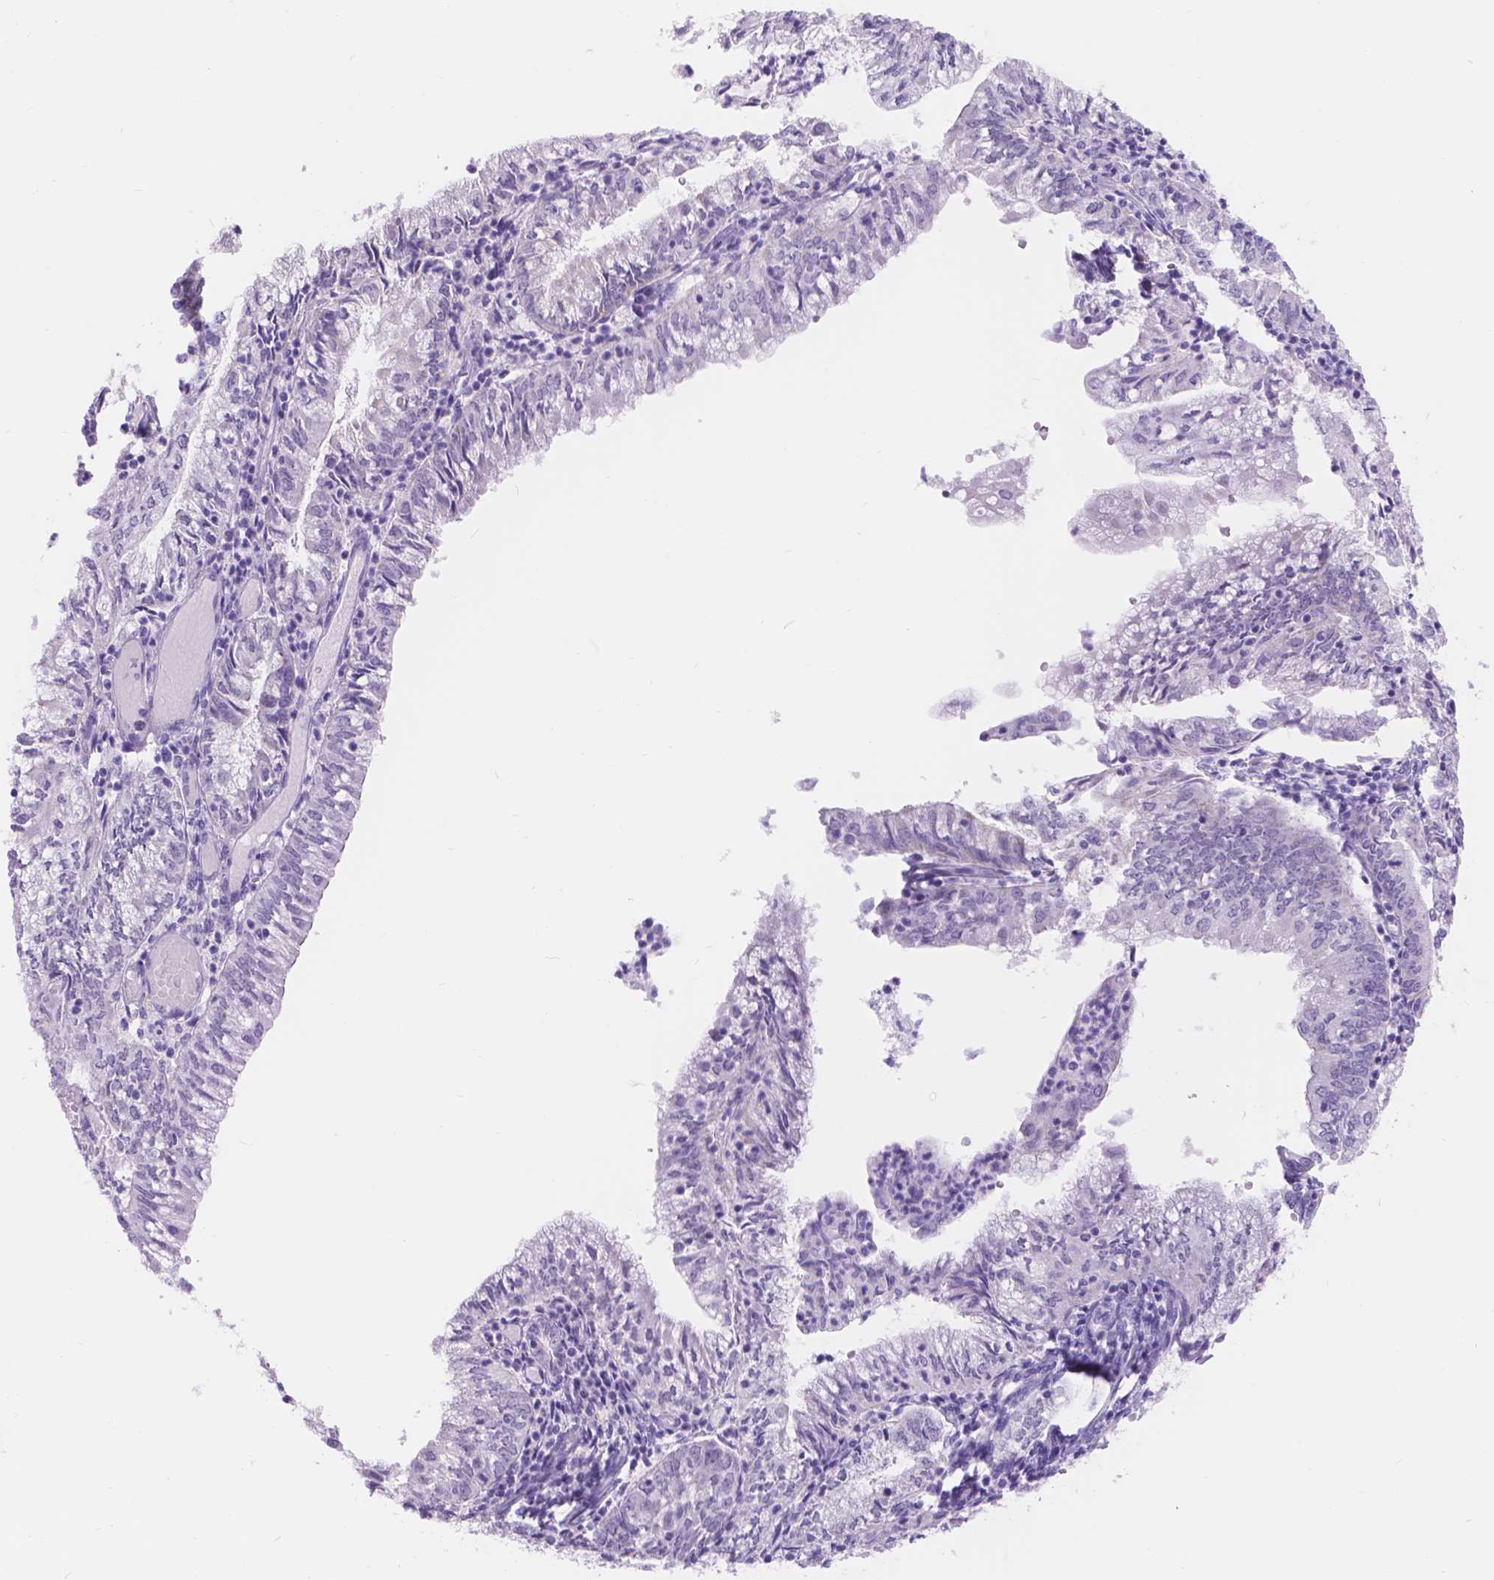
{"staining": {"intensity": "negative", "quantity": "none", "location": "none"}, "tissue": "endometrial cancer", "cell_type": "Tumor cells", "image_type": "cancer", "snomed": [{"axis": "morphology", "description": "Adenocarcinoma, NOS"}, {"axis": "topography", "description": "Endometrium"}], "caption": "There is no significant staining in tumor cells of adenocarcinoma (endometrial). (DAB (3,3'-diaminobenzidine) IHC visualized using brightfield microscopy, high magnification).", "gene": "DCC", "patient": {"sex": "female", "age": 55}}